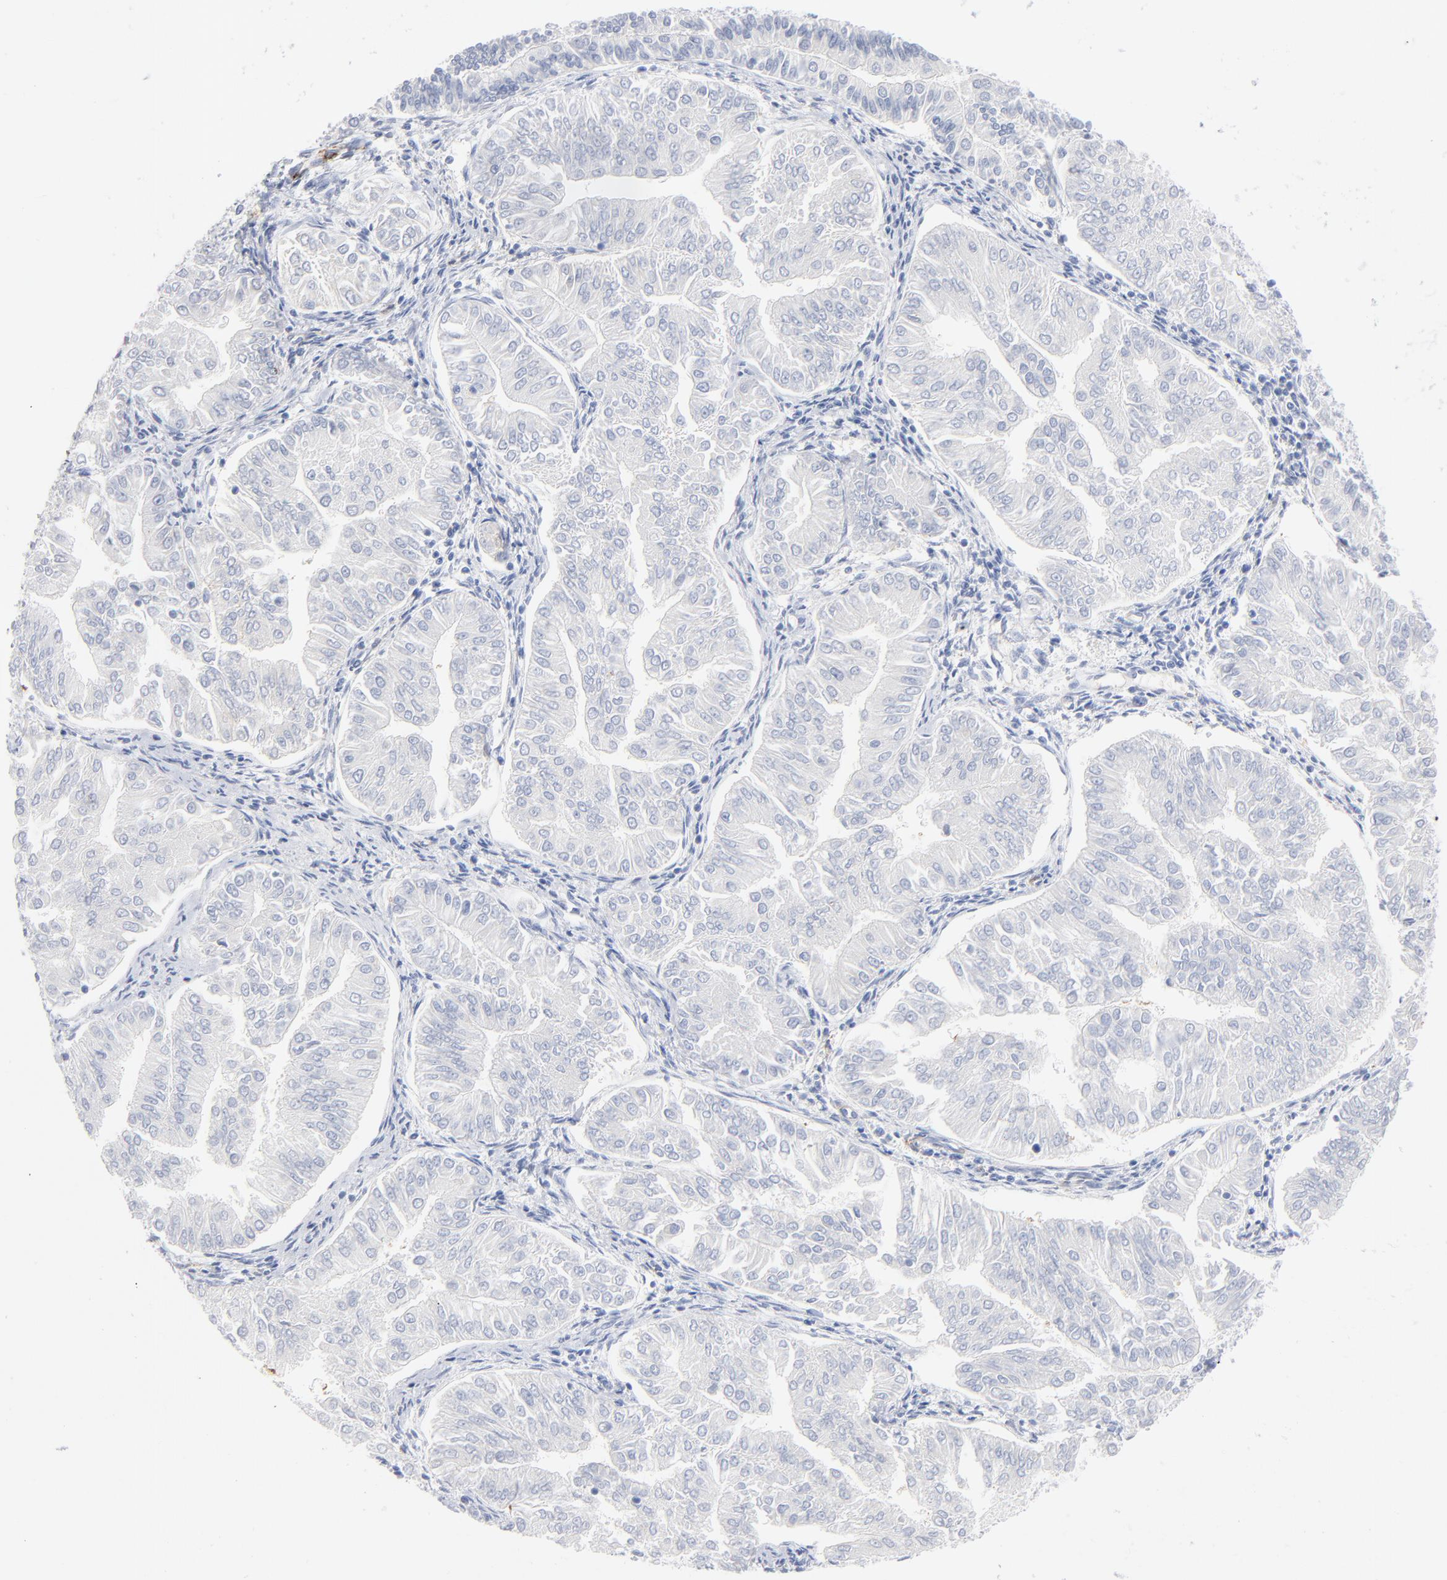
{"staining": {"intensity": "negative", "quantity": "none", "location": "none"}, "tissue": "endometrial cancer", "cell_type": "Tumor cells", "image_type": "cancer", "snomed": [{"axis": "morphology", "description": "Adenocarcinoma, NOS"}, {"axis": "topography", "description": "Endometrium"}], "caption": "Immunohistochemistry (IHC) histopathology image of human endometrial cancer (adenocarcinoma) stained for a protein (brown), which demonstrates no expression in tumor cells. (DAB IHC visualized using brightfield microscopy, high magnification).", "gene": "AGTR1", "patient": {"sex": "female", "age": 53}}